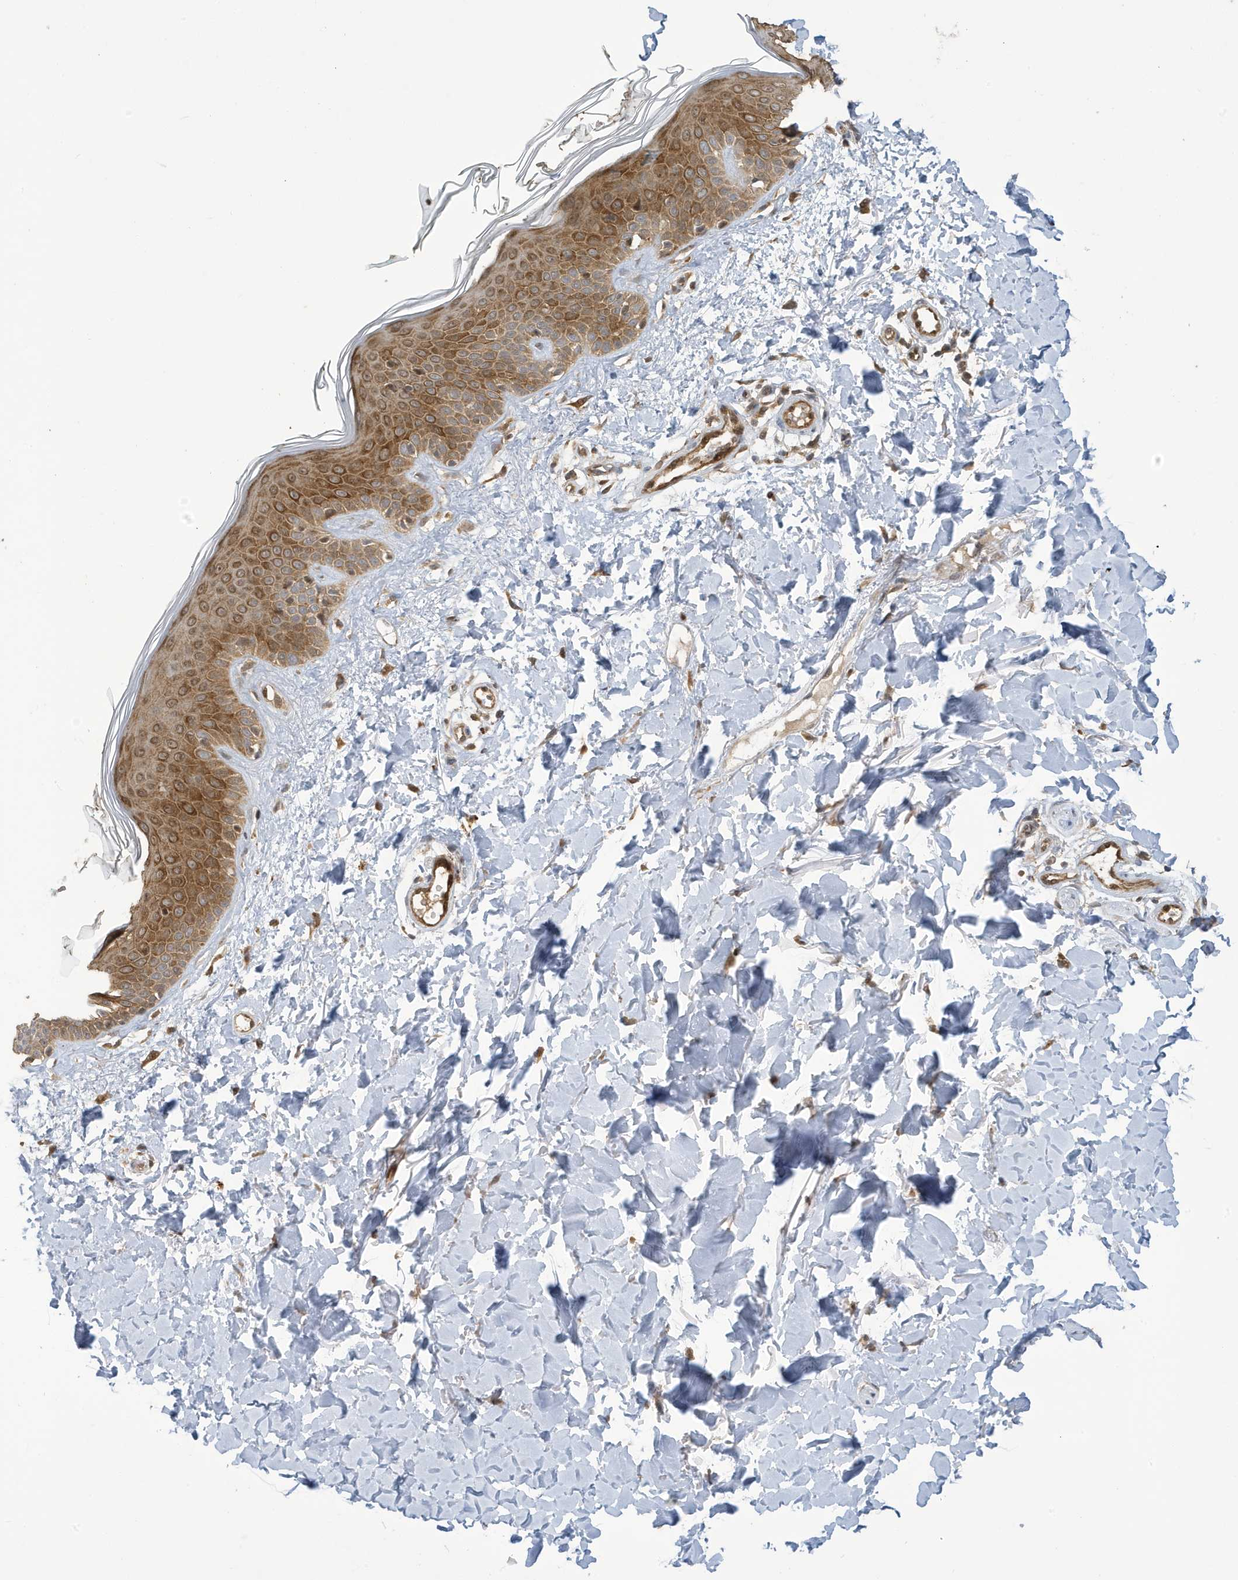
{"staining": {"intensity": "moderate", "quantity": "25%-75%", "location": "cytoplasmic/membranous"}, "tissue": "skin", "cell_type": "Fibroblasts", "image_type": "normal", "snomed": [{"axis": "morphology", "description": "Normal tissue, NOS"}, {"axis": "topography", "description": "Skin"}], "caption": "Human skin stained for a protein (brown) demonstrates moderate cytoplasmic/membranous positive expression in approximately 25%-75% of fibroblasts.", "gene": "NCOA7", "patient": {"sex": "male", "age": 37}}